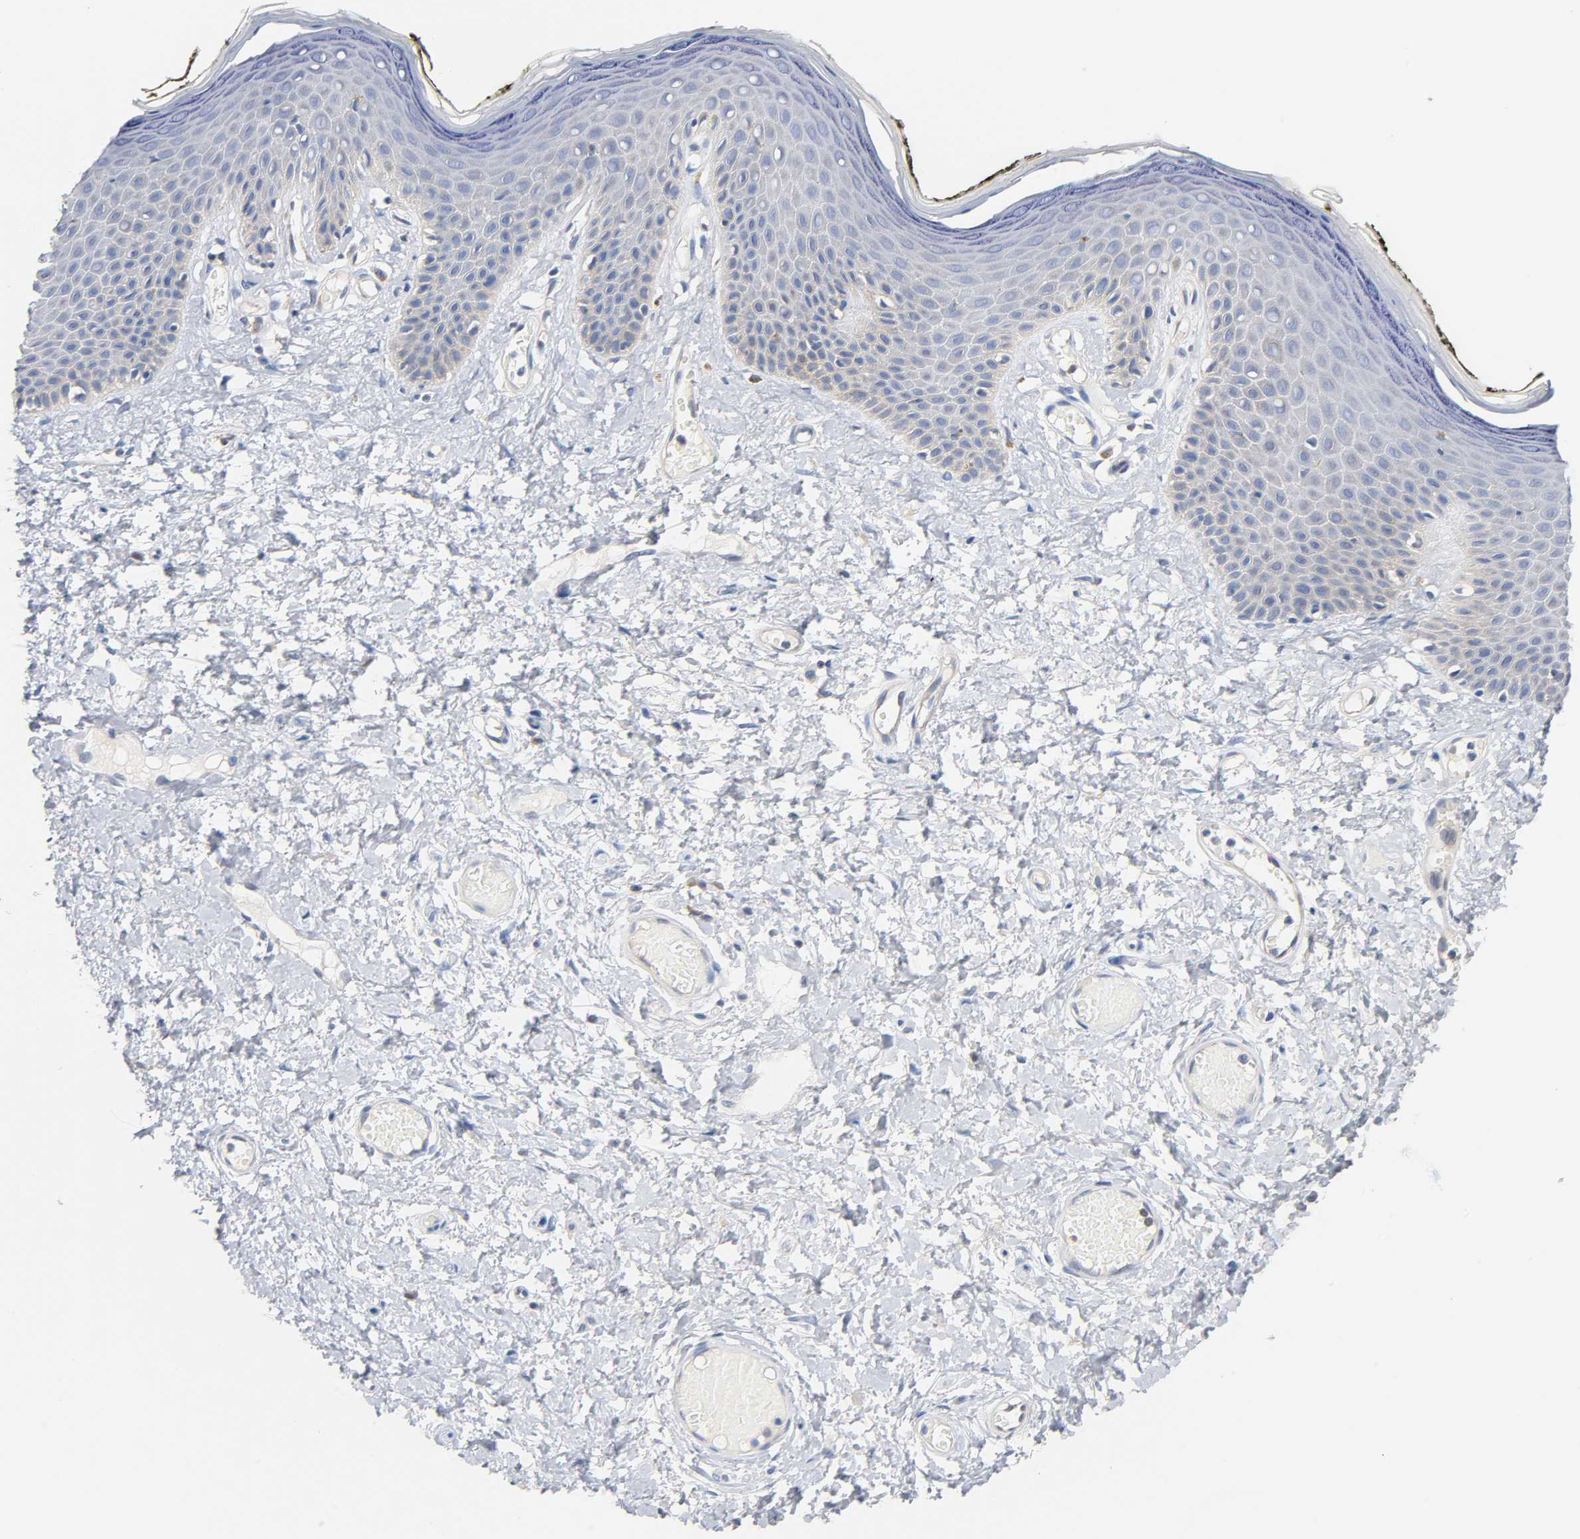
{"staining": {"intensity": "weak", "quantity": "<25%", "location": "cytoplasmic/membranous"}, "tissue": "skin", "cell_type": "Epidermal cells", "image_type": "normal", "snomed": [{"axis": "morphology", "description": "Normal tissue, NOS"}, {"axis": "morphology", "description": "Inflammation, NOS"}, {"axis": "topography", "description": "Vulva"}], "caption": "Epidermal cells show no significant staining in unremarkable skin.", "gene": "MALT1", "patient": {"sex": "female", "age": 84}}